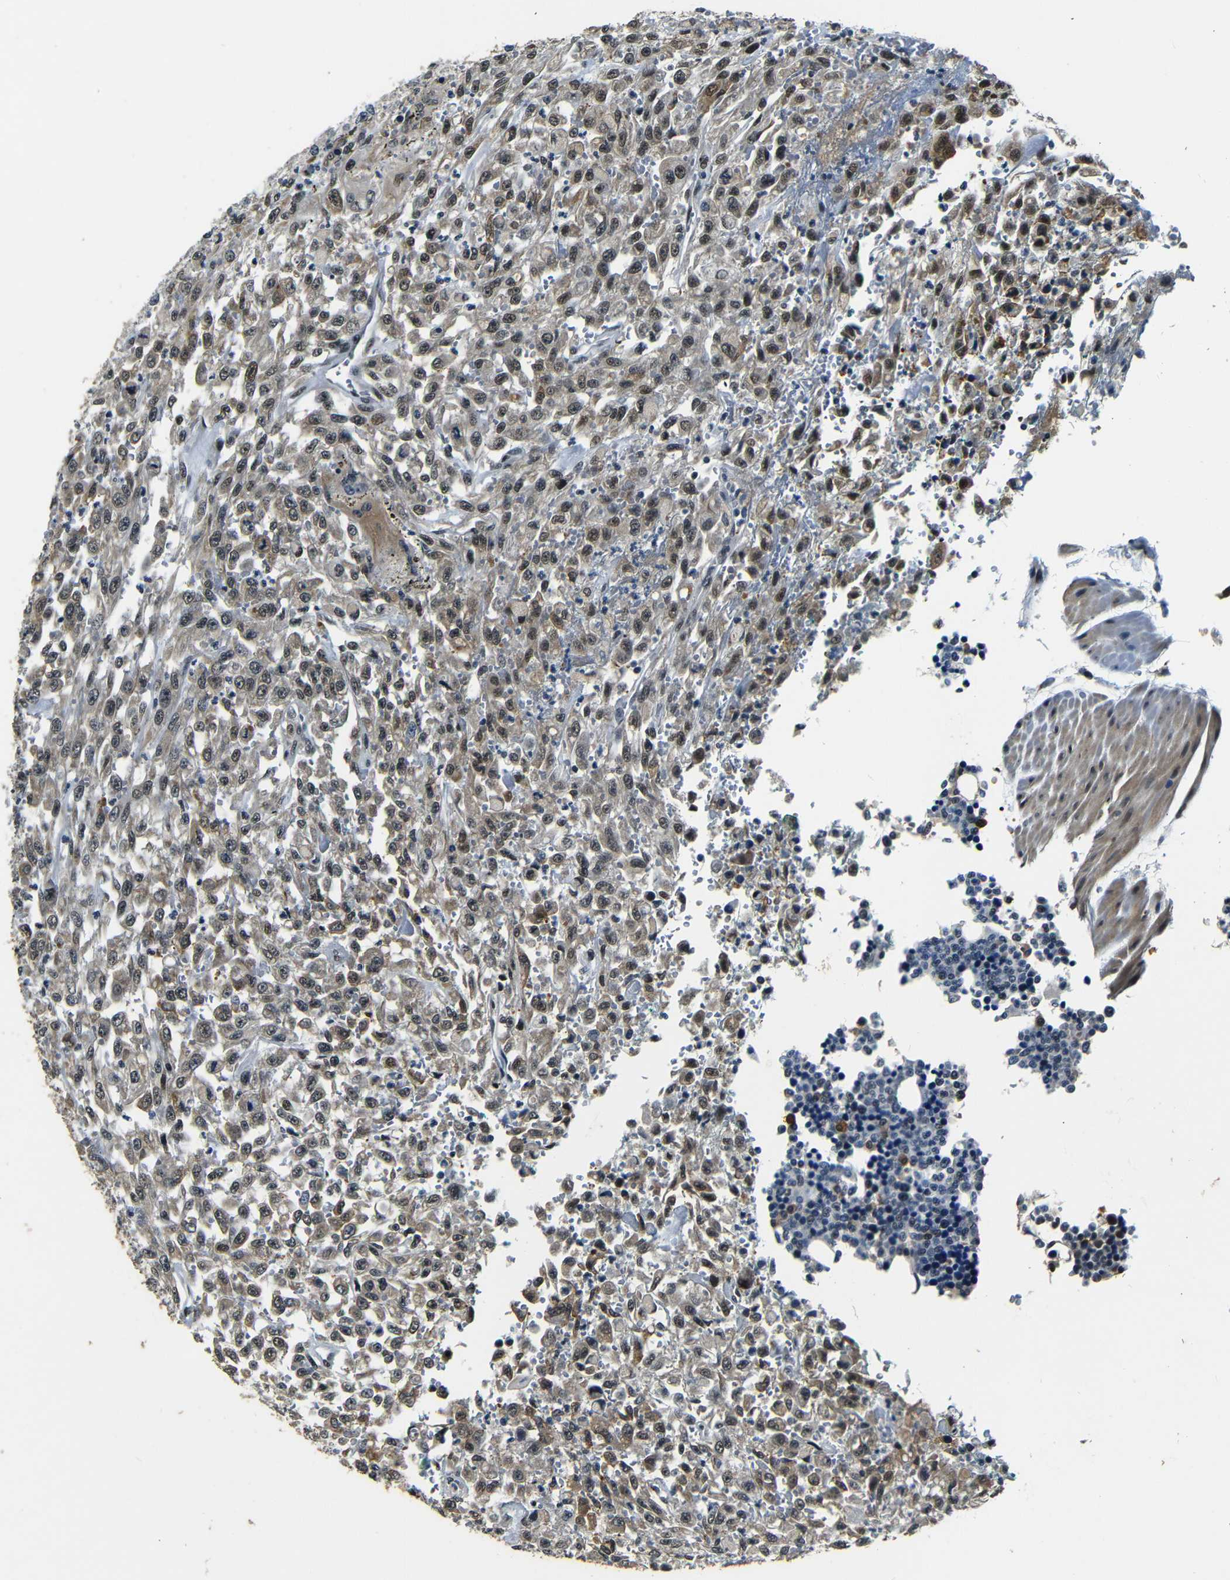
{"staining": {"intensity": "moderate", "quantity": ">75%", "location": "cytoplasmic/membranous,nuclear"}, "tissue": "urothelial cancer", "cell_type": "Tumor cells", "image_type": "cancer", "snomed": [{"axis": "morphology", "description": "Urothelial carcinoma, High grade"}, {"axis": "topography", "description": "Urinary bladder"}], "caption": "A brown stain labels moderate cytoplasmic/membranous and nuclear expression of a protein in urothelial carcinoma (high-grade) tumor cells.", "gene": "FOXD4", "patient": {"sex": "male", "age": 46}}